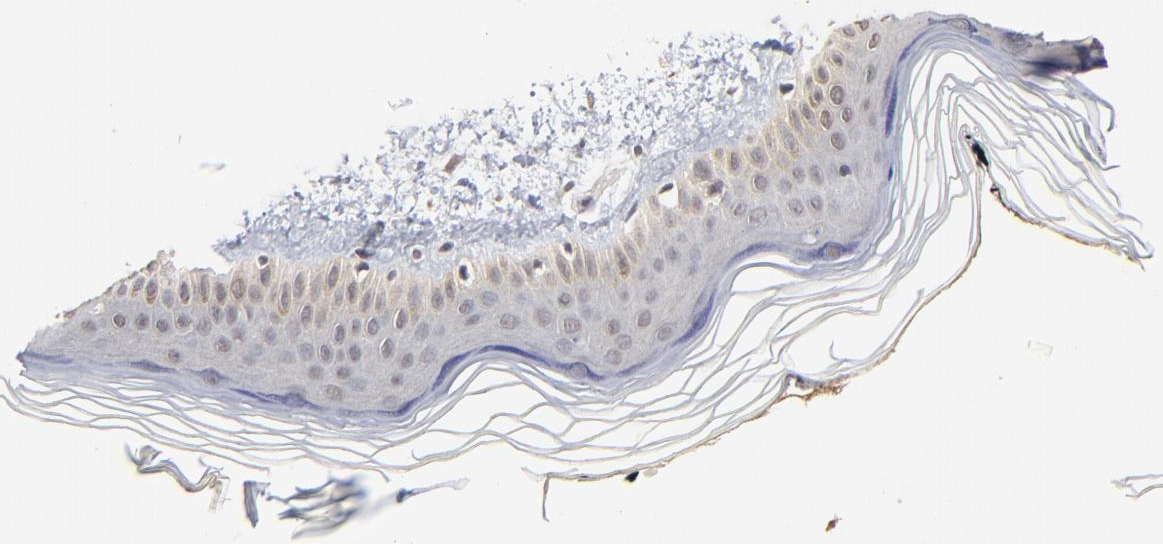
{"staining": {"intensity": "moderate", "quantity": ">75%", "location": "cytoplasmic/membranous"}, "tissue": "skin", "cell_type": "Fibroblasts", "image_type": "normal", "snomed": [{"axis": "morphology", "description": "Normal tissue, NOS"}, {"axis": "topography", "description": "Skin"}], "caption": "Fibroblasts reveal moderate cytoplasmic/membranous expression in approximately >75% of cells in normal skin. The staining was performed using DAB (3,3'-diaminobenzidine) to visualize the protein expression in brown, while the nuclei were stained in blue with hematoxylin (Magnification: 20x).", "gene": "MSL2", "patient": {"sex": "female", "age": 19}}